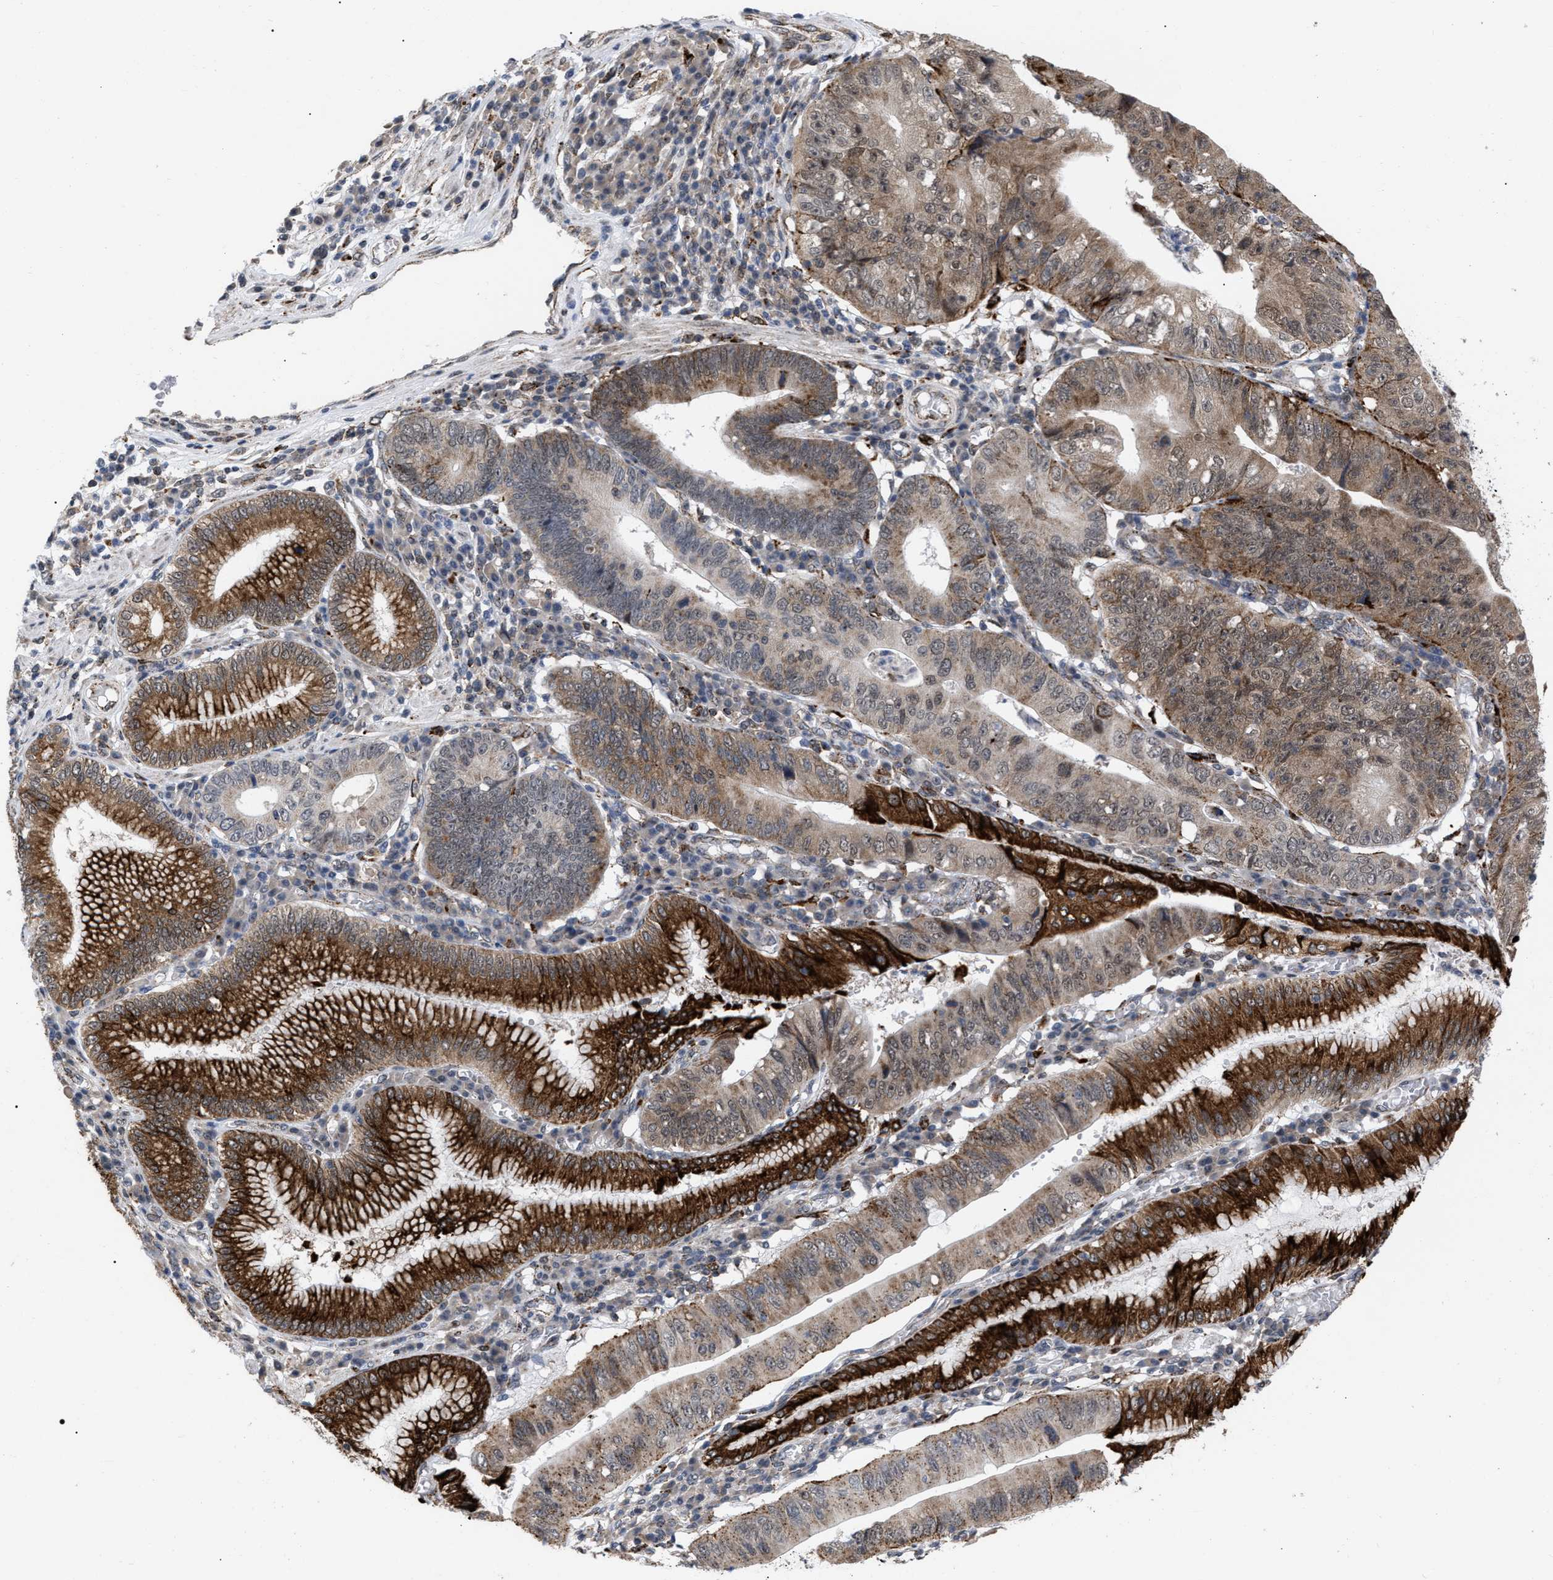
{"staining": {"intensity": "strong", "quantity": "25%-75%", "location": "cytoplasmic/membranous"}, "tissue": "stomach cancer", "cell_type": "Tumor cells", "image_type": "cancer", "snomed": [{"axis": "morphology", "description": "Adenocarcinoma, NOS"}, {"axis": "topography", "description": "Stomach"}], "caption": "A high amount of strong cytoplasmic/membranous expression is present in about 25%-75% of tumor cells in adenocarcinoma (stomach) tissue. Using DAB (3,3'-diaminobenzidine) (brown) and hematoxylin (blue) stains, captured at high magnification using brightfield microscopy.", "gene": "UPF1", "patient": {"sex": "male", "age": 59}}